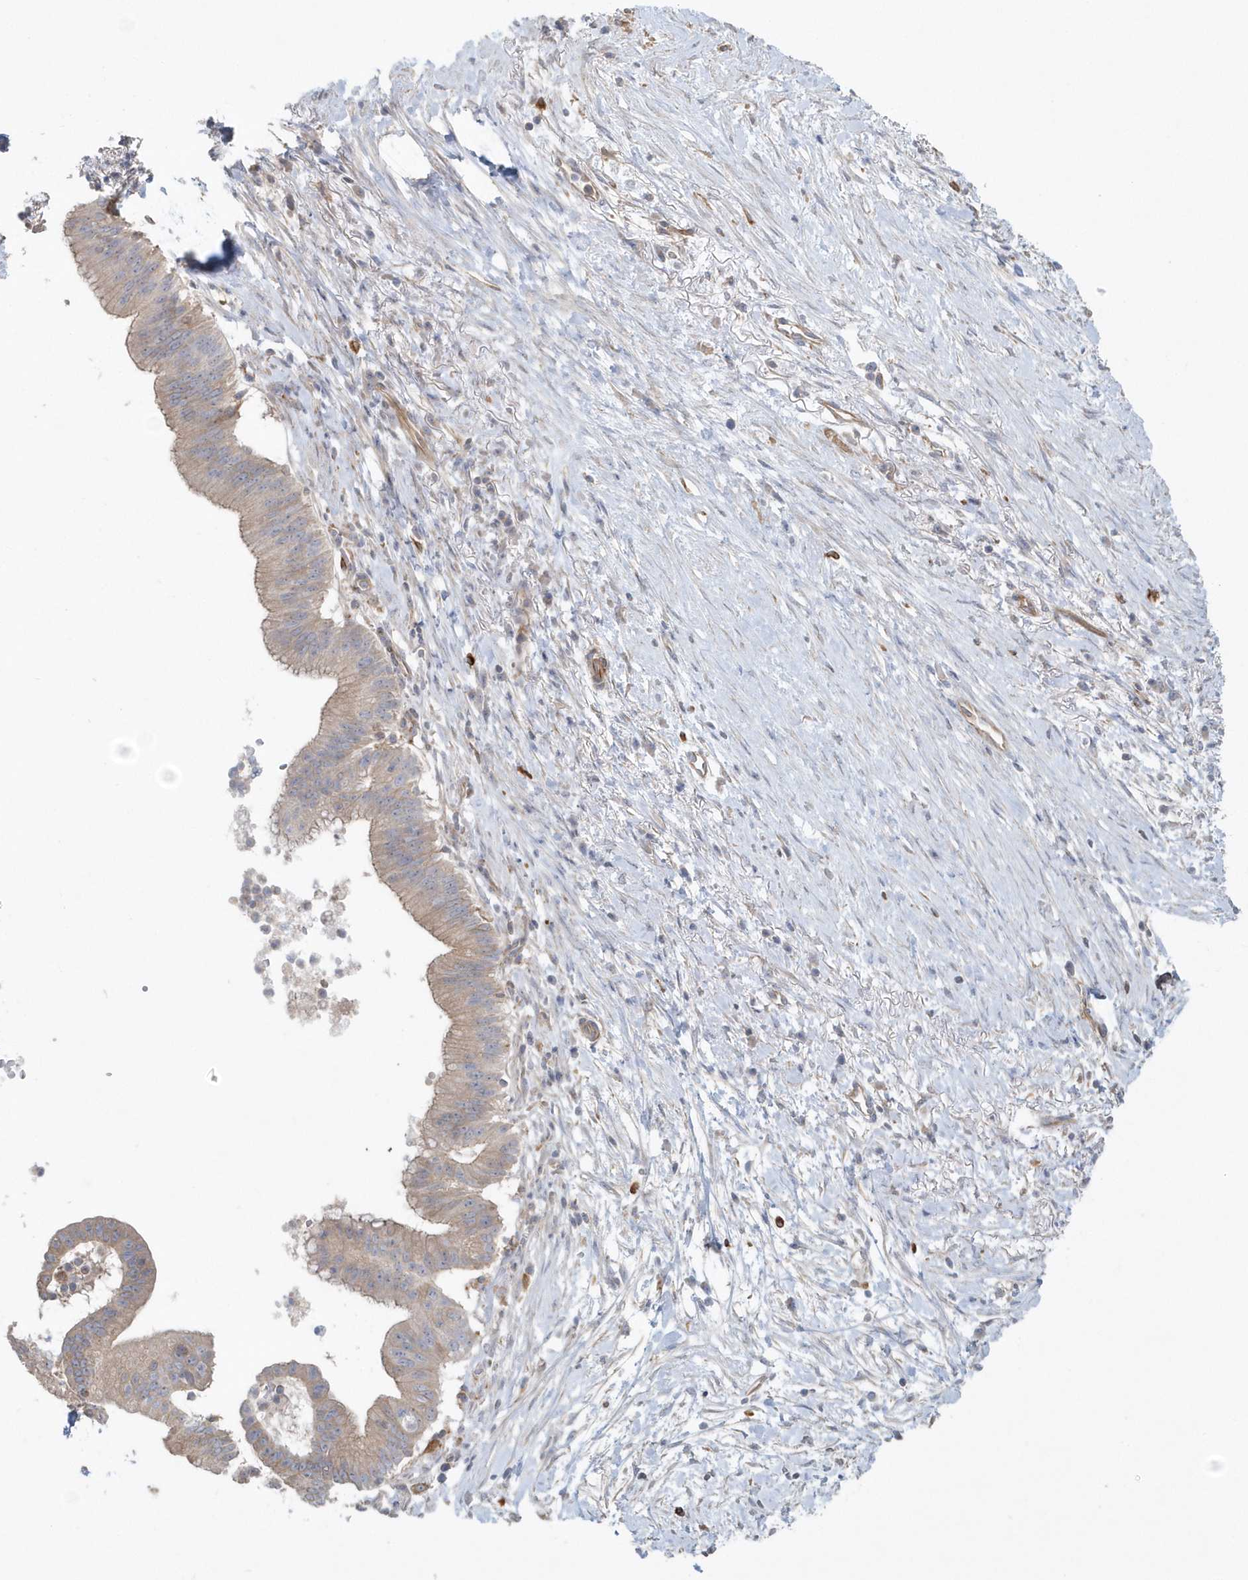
{"staining": {"intensity": "weak", "quantity": "25%-75%", "location": "cytoplasmic/membranous"}, "tissue": "pancreatic cancer", "cell_type": "Tumor cells", "image_type": "cancer", "snomed": [{"axis": "morphology", "description": "Adenocarcinoma, NOS"}, {"axis": "topography", "description": "Pancreas"}], "caption": "Pancreatic cancer stained with IHC demonstrates weak cytoplasmic/membranous expression in approximately 25%-75% of tumor cells. (brown staining indicates protein expression, while blue staining denotes nuclei).", "gene": "RAB17", "patient": {"sex": "male", "age": 68}}